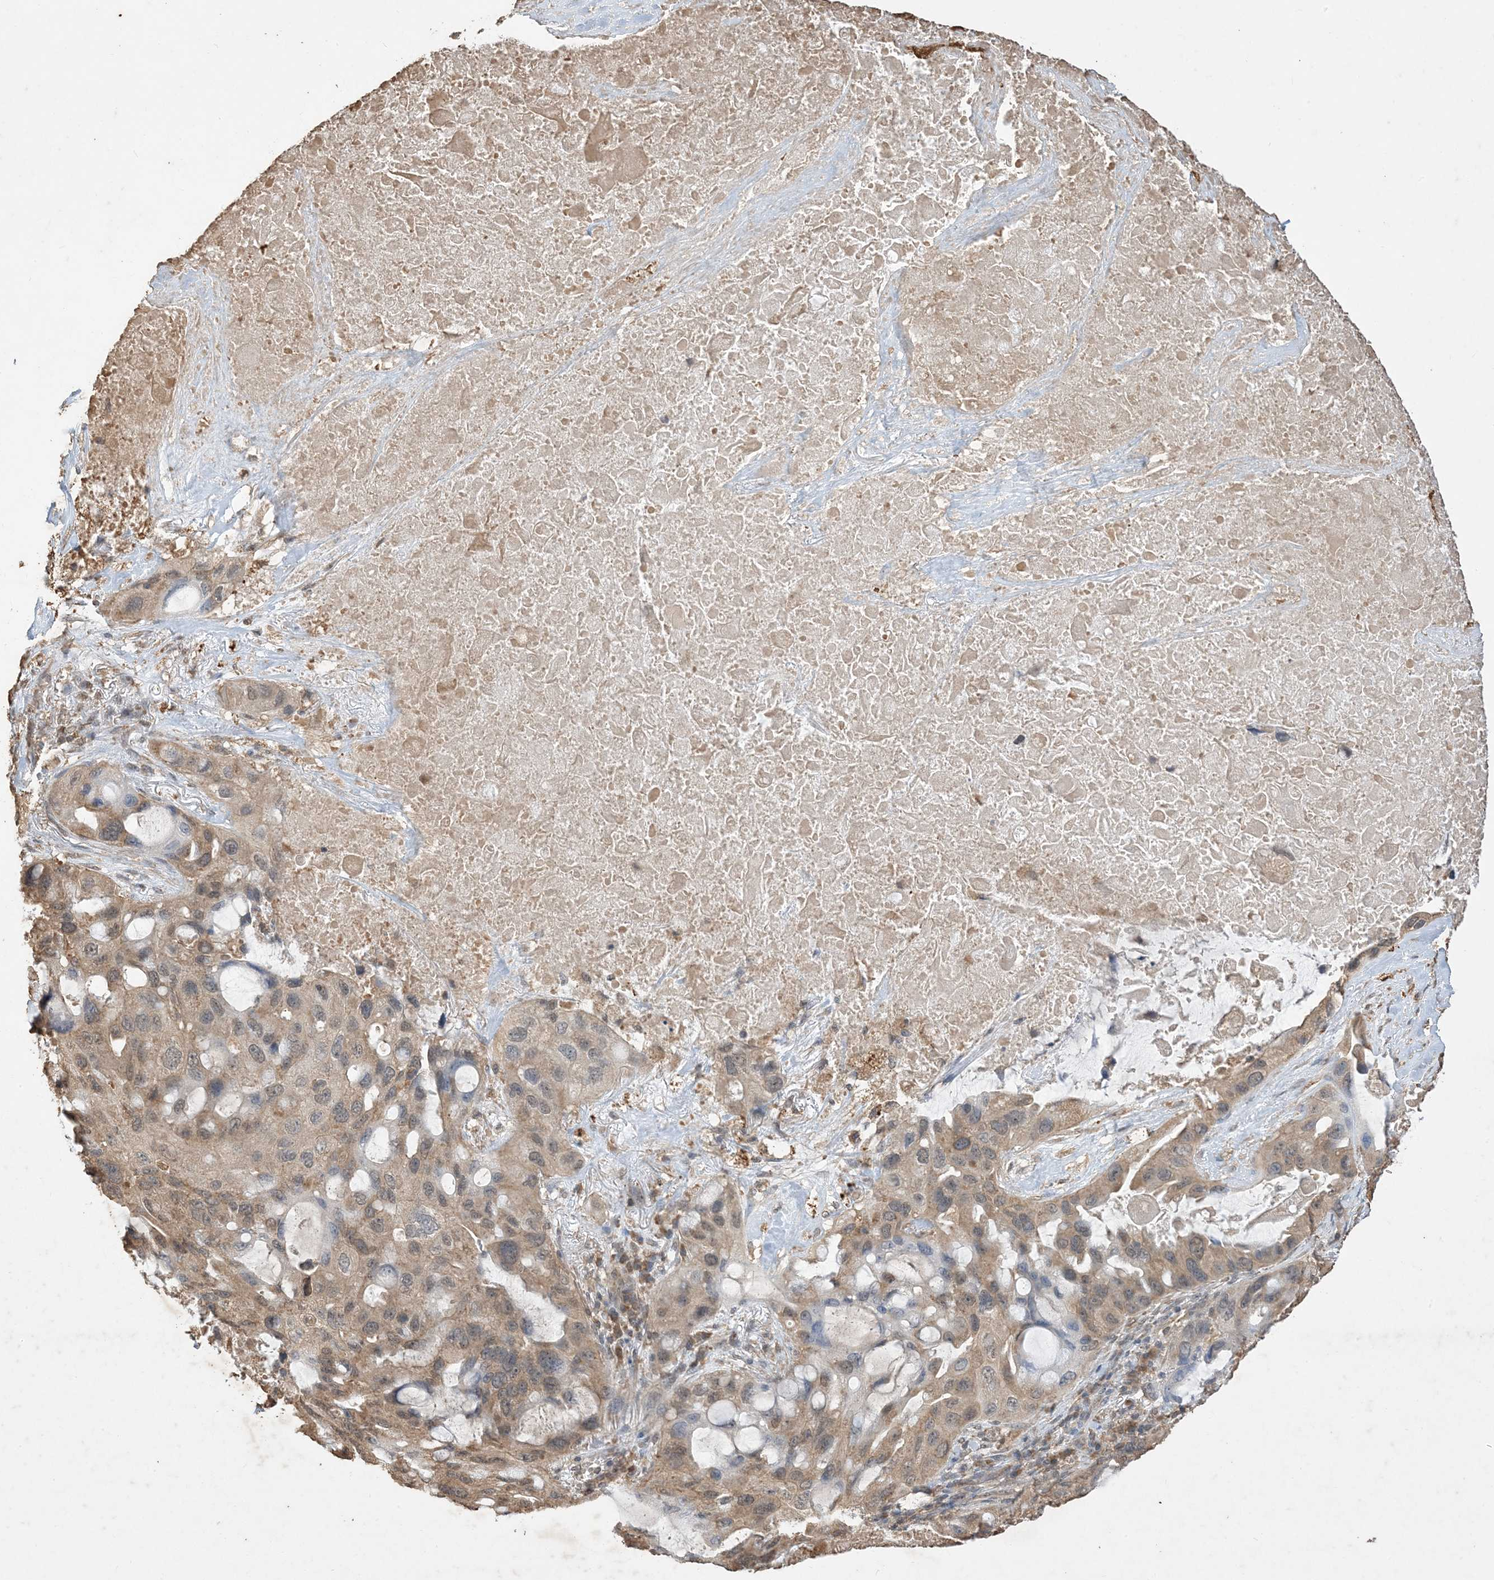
{"staining": {"intensity": "weak", "quantity": ">75%", "location": "cytoplasmic/membranous"}, "tissue": "lung cancer", "cell_type": "Tumor cells", "image_type": "cancer", "snomed": [{"axis": "morphology", "description": "Squamous cell carcinoma, NOS"}, {"axis": "topography", "description": "Lung"}], "caption": "A photomicrograph of lung cancer (squamous cell carcinoma) stained for a protein reveals weak cytoplasmic/membranous brown staining in tumor cells.", "gene": "HPS4", "patient": {"sex": "female", "age": 73}}